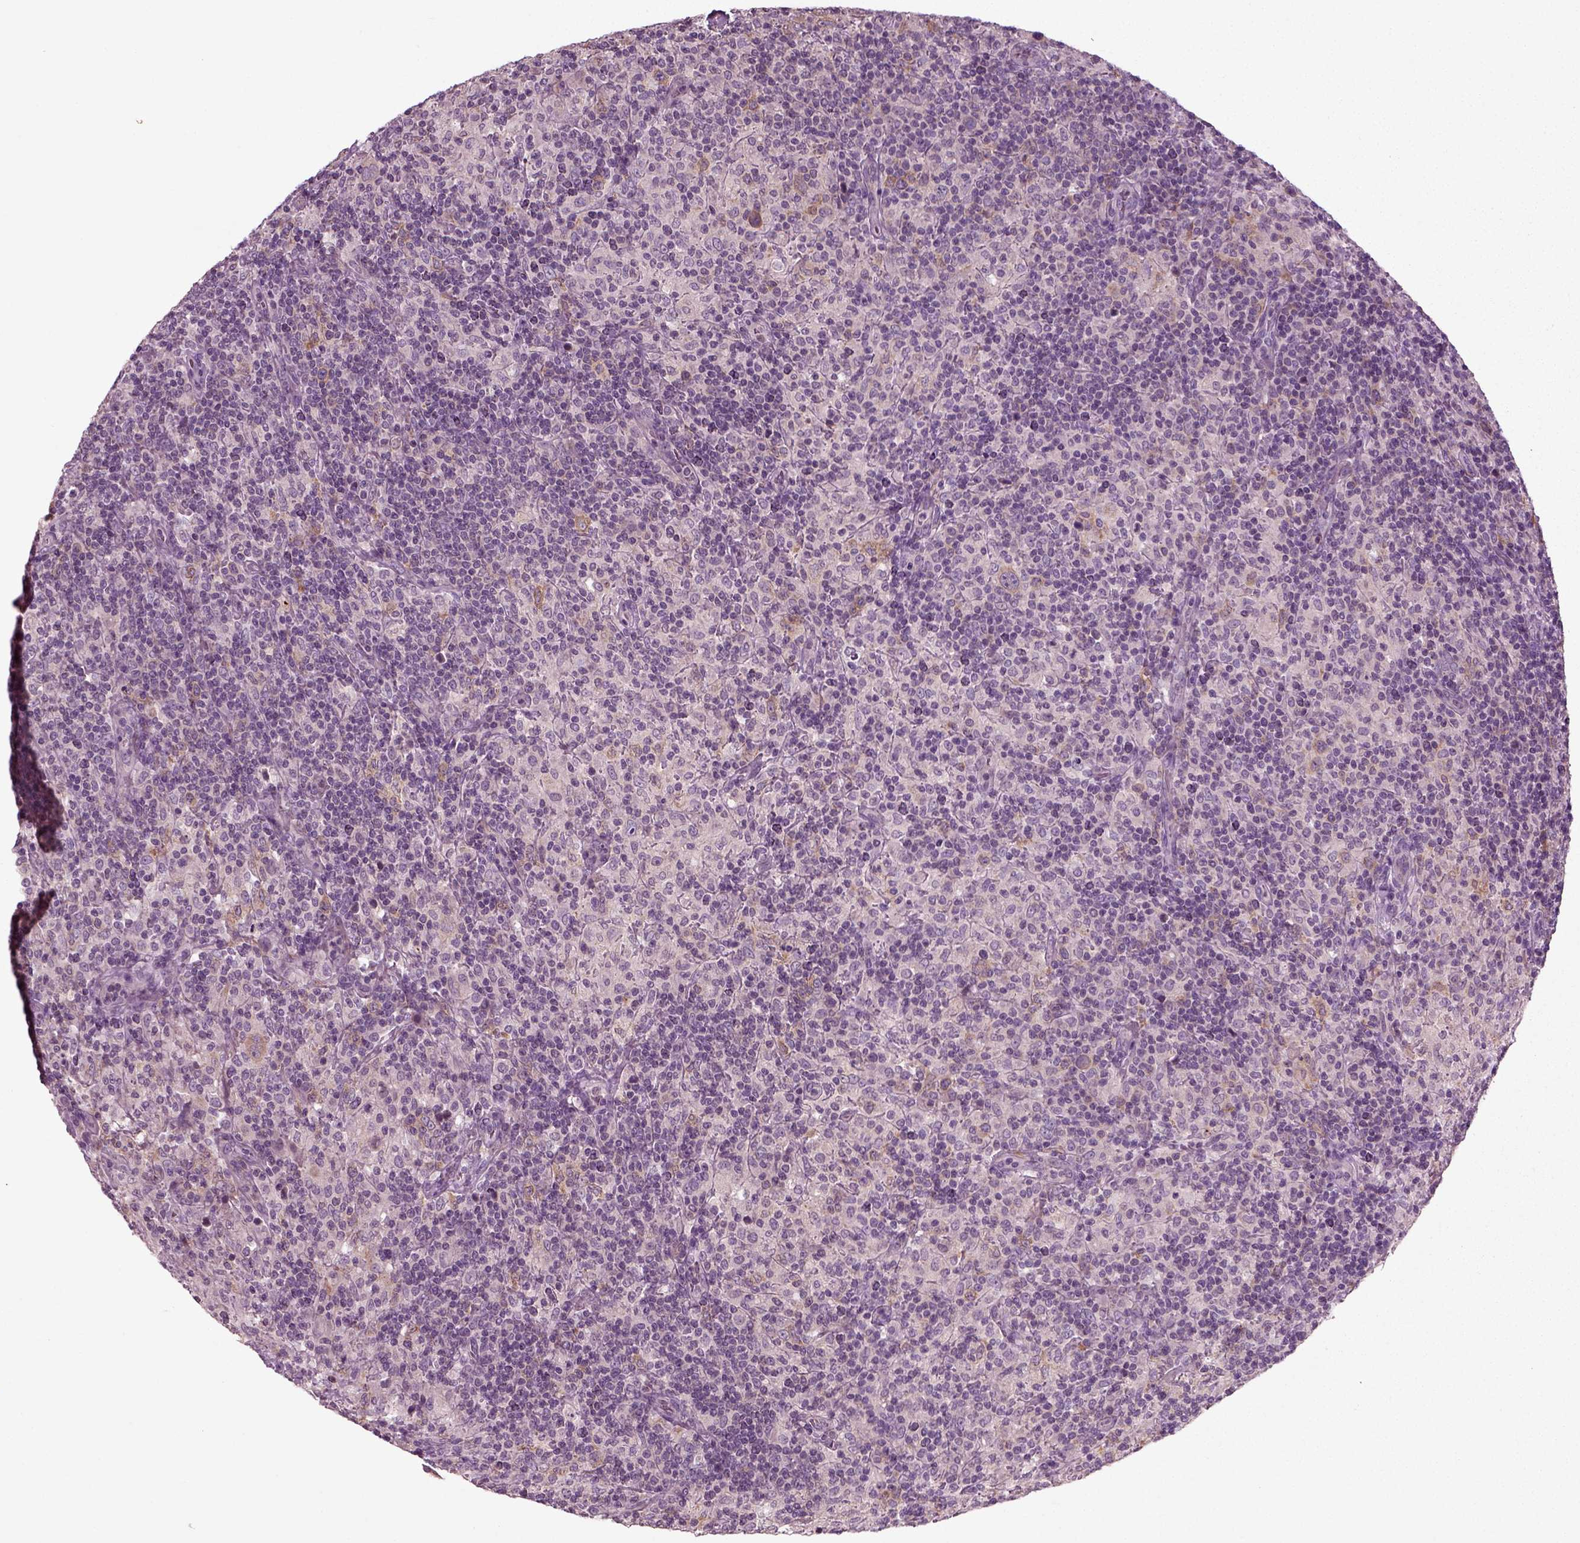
{"staining": {"intensity": "weak", "quantity": ">75%", "location": "cytoplasmic/membranous"}, "tissue": "lymphoma", "cell_type": "Tumor cells", "image_type": "cancer", "snomed": [{"axis": "morphology", "description": "Hodgkin's disease, NOS"}, {"axis": "topography", "description": "Lymph node"}], "caption": "Immunohistochemical staining of human lymphoma shows low levels of weak cytoplasmic/membranous protein expression in approximately >75% of tumor cells.", "gene": "RND2", "patient": {"sex": "male", "age": 70}}